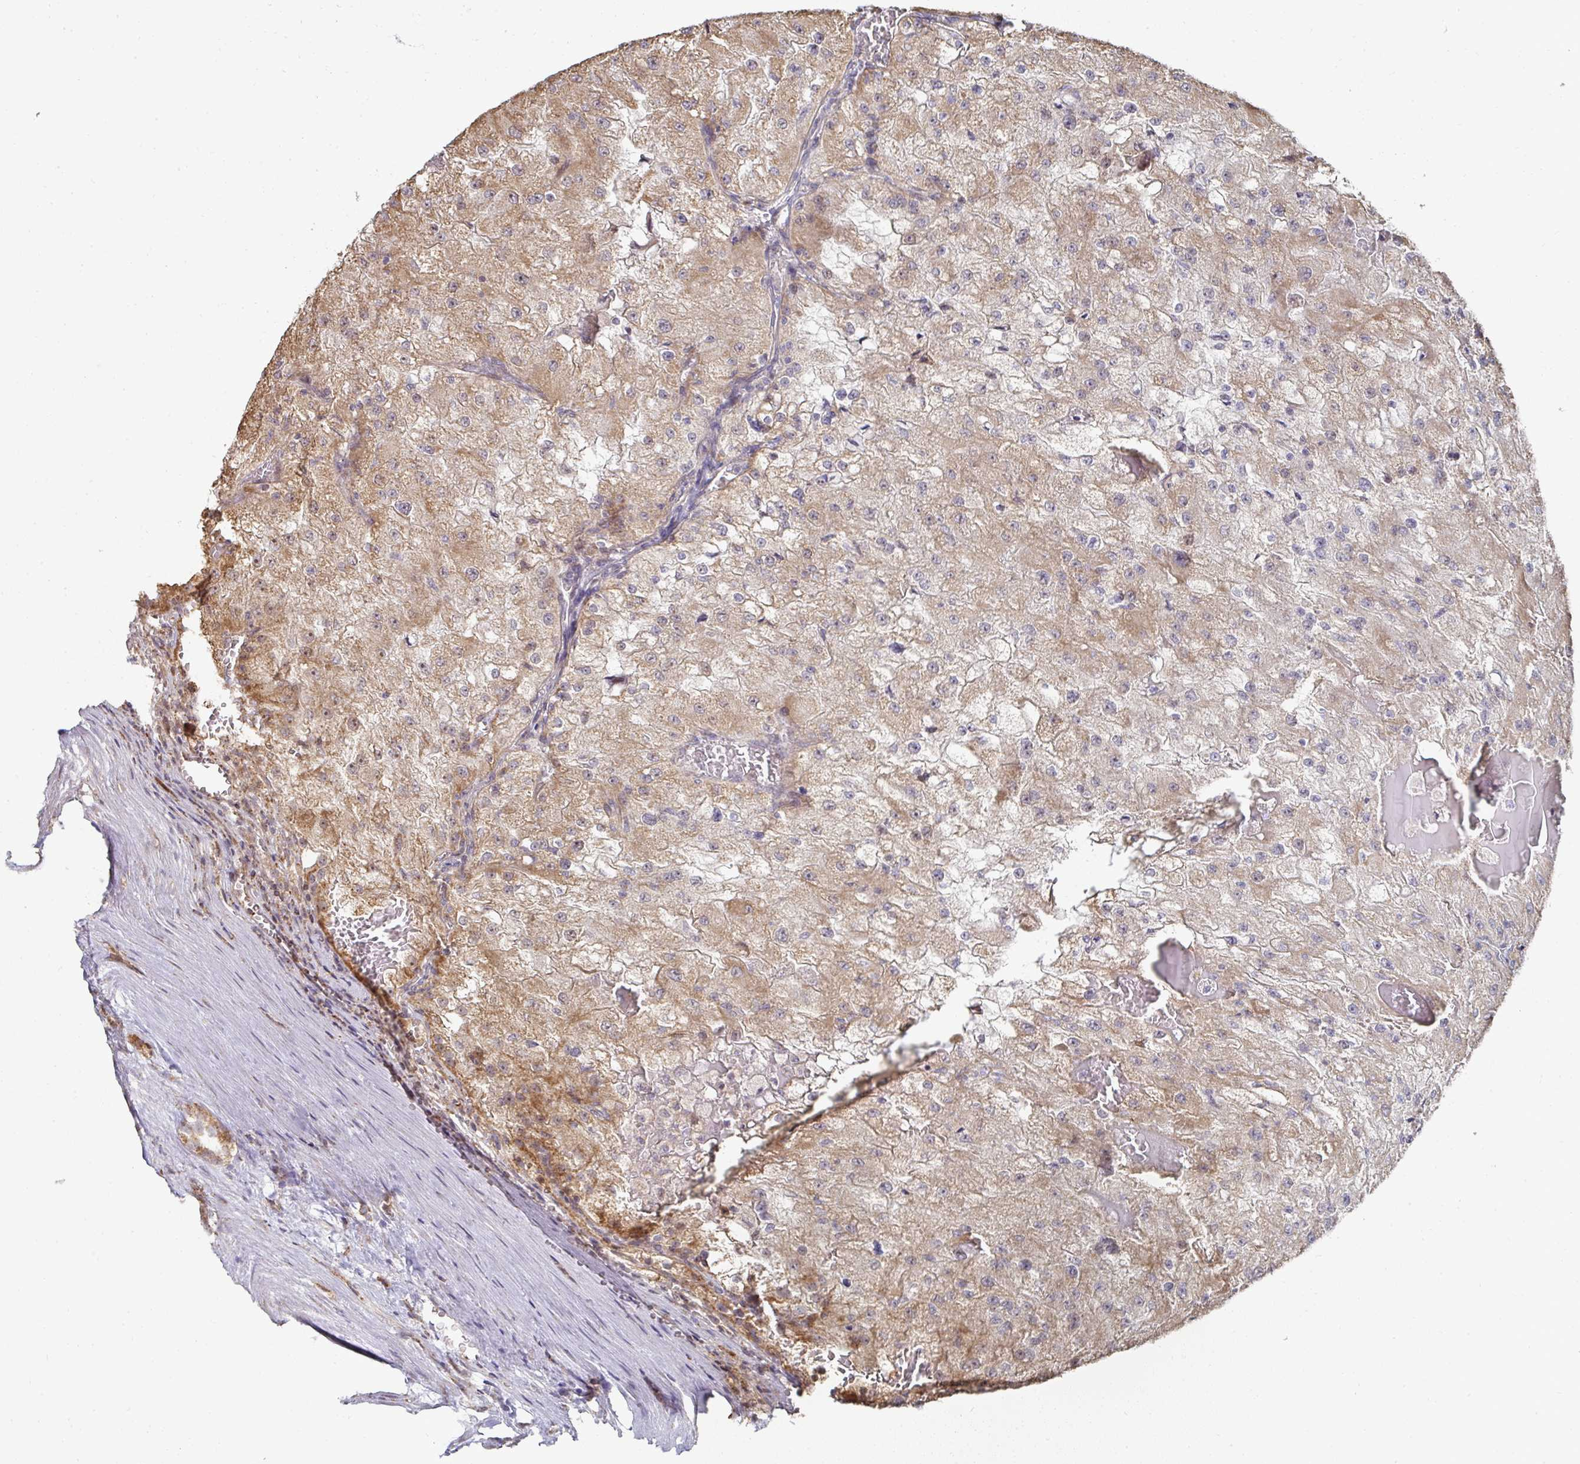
{"staining": {"intensity": "moderate", "quantity": ">75%", "location": "cytoplasmic/membranous"}, "tissue": "renal cancer", "cell_type": "Tumor cells", "image_type": "cancer", "snomed": [{"axis": "morphology", "description": "Adenocarcinoma, NOS"}, {"axis": "topography", "description": "Kidney"}], "caption": "Protein staining shows moderate cytoplasmic/membranous staining in about >75% of tumor cells in adenocarcinoma (renal).", "gene": "AGTPBP1", "patient": {"sex": "female", "age": 74}}